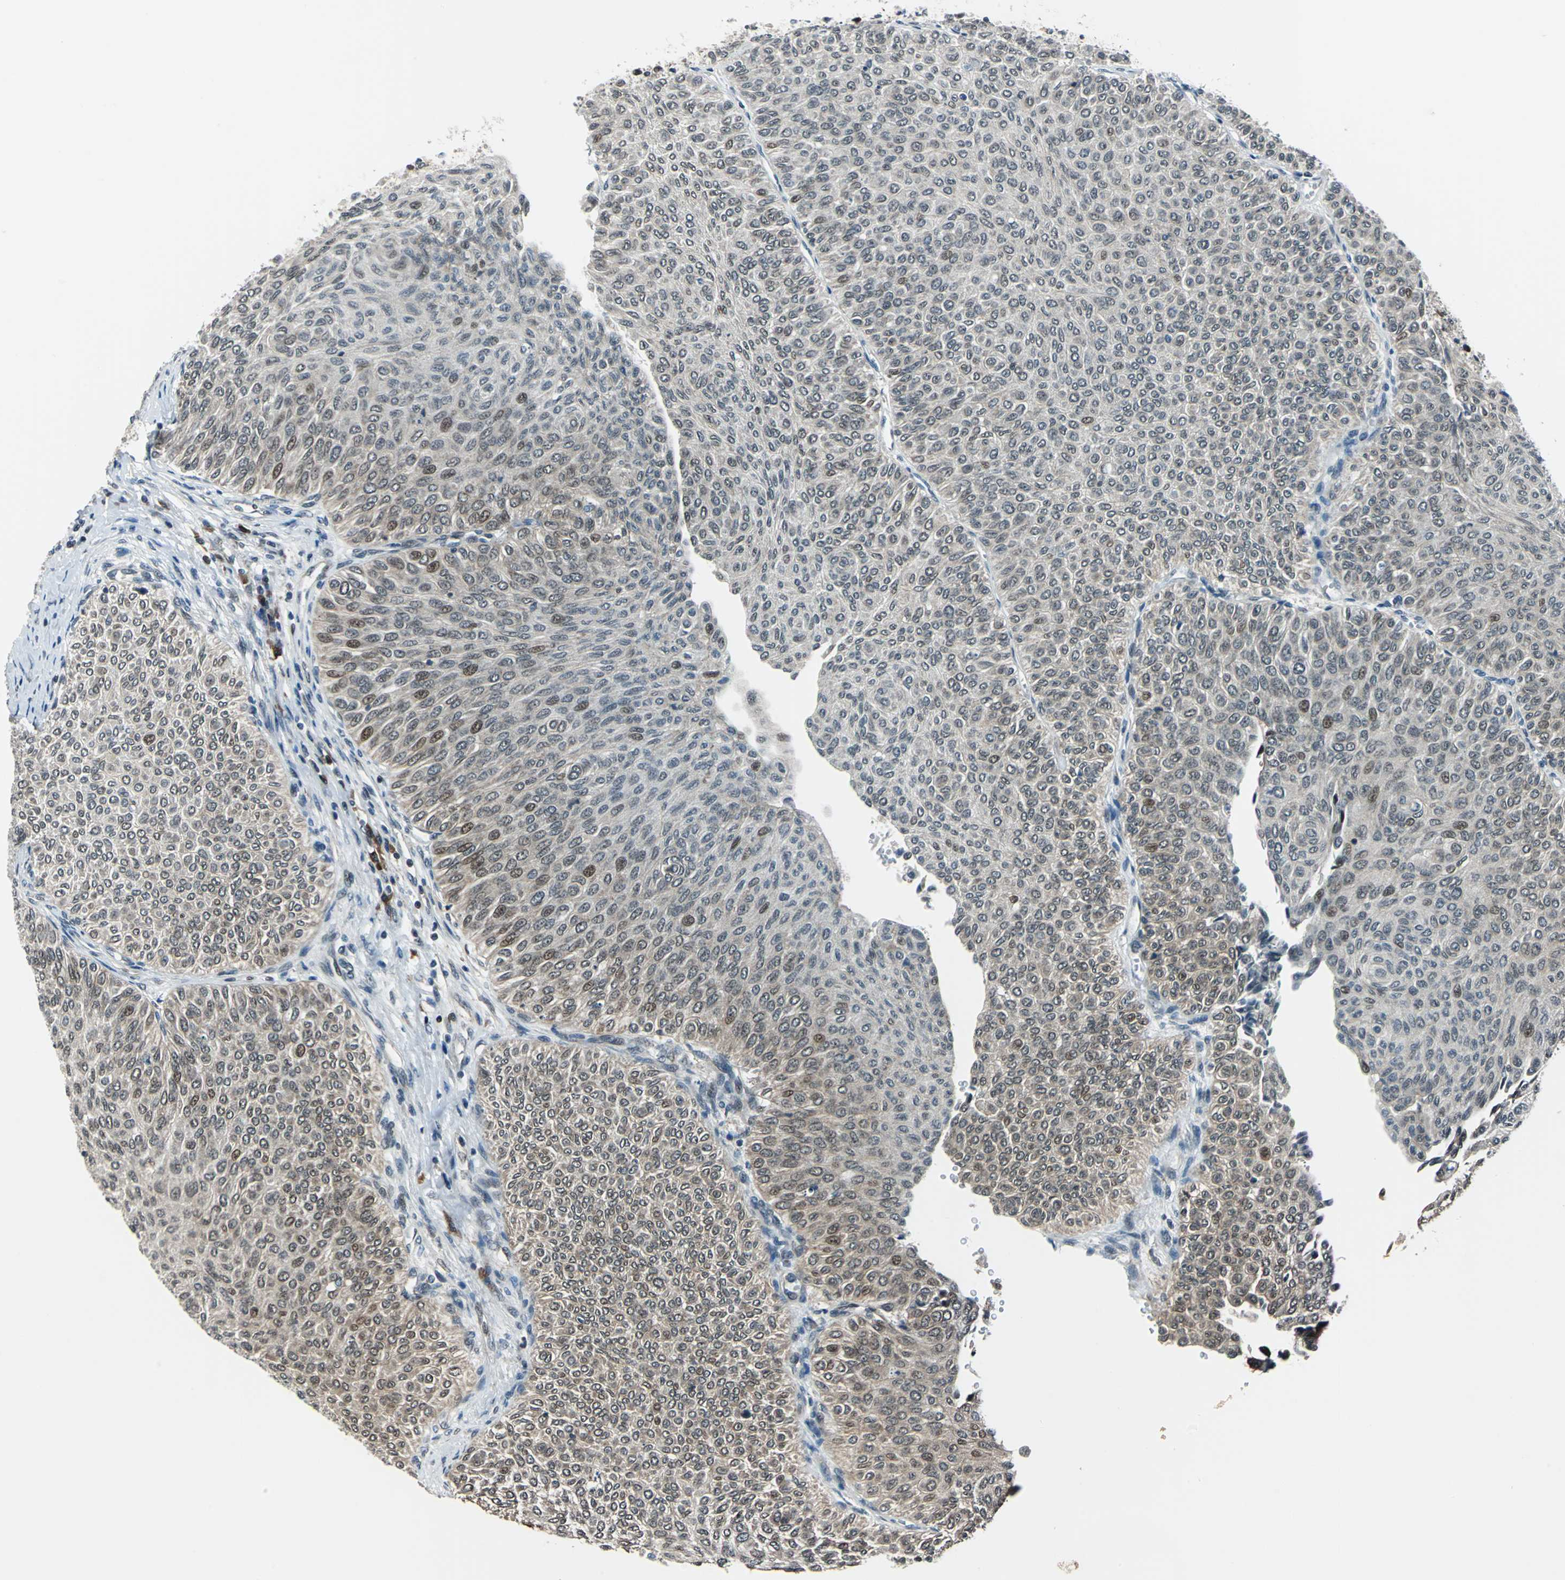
{"staining": {"intensity": "moderate", "quantity": "25%-75%", "location": "cytoplasmic/membranous,nuclear"}, "tissue": "urothelial cancer", "cell_type": "Tumor cells", "image_type": "cancer", "snomed": [{"axis": "morphology", "description": "Urothelial carcinoma, Low grade"}, {"axis": "topography", "description": "Urinary bladder"}], "caption": "The image demonstrates a brown stain indicating the presence of a protein in the cytoplasmic/membranous and nuclear of tumor cells in urothelial cancer.", "gene": "POLR3K", "patient": {"sex": "male", "age": 78}}